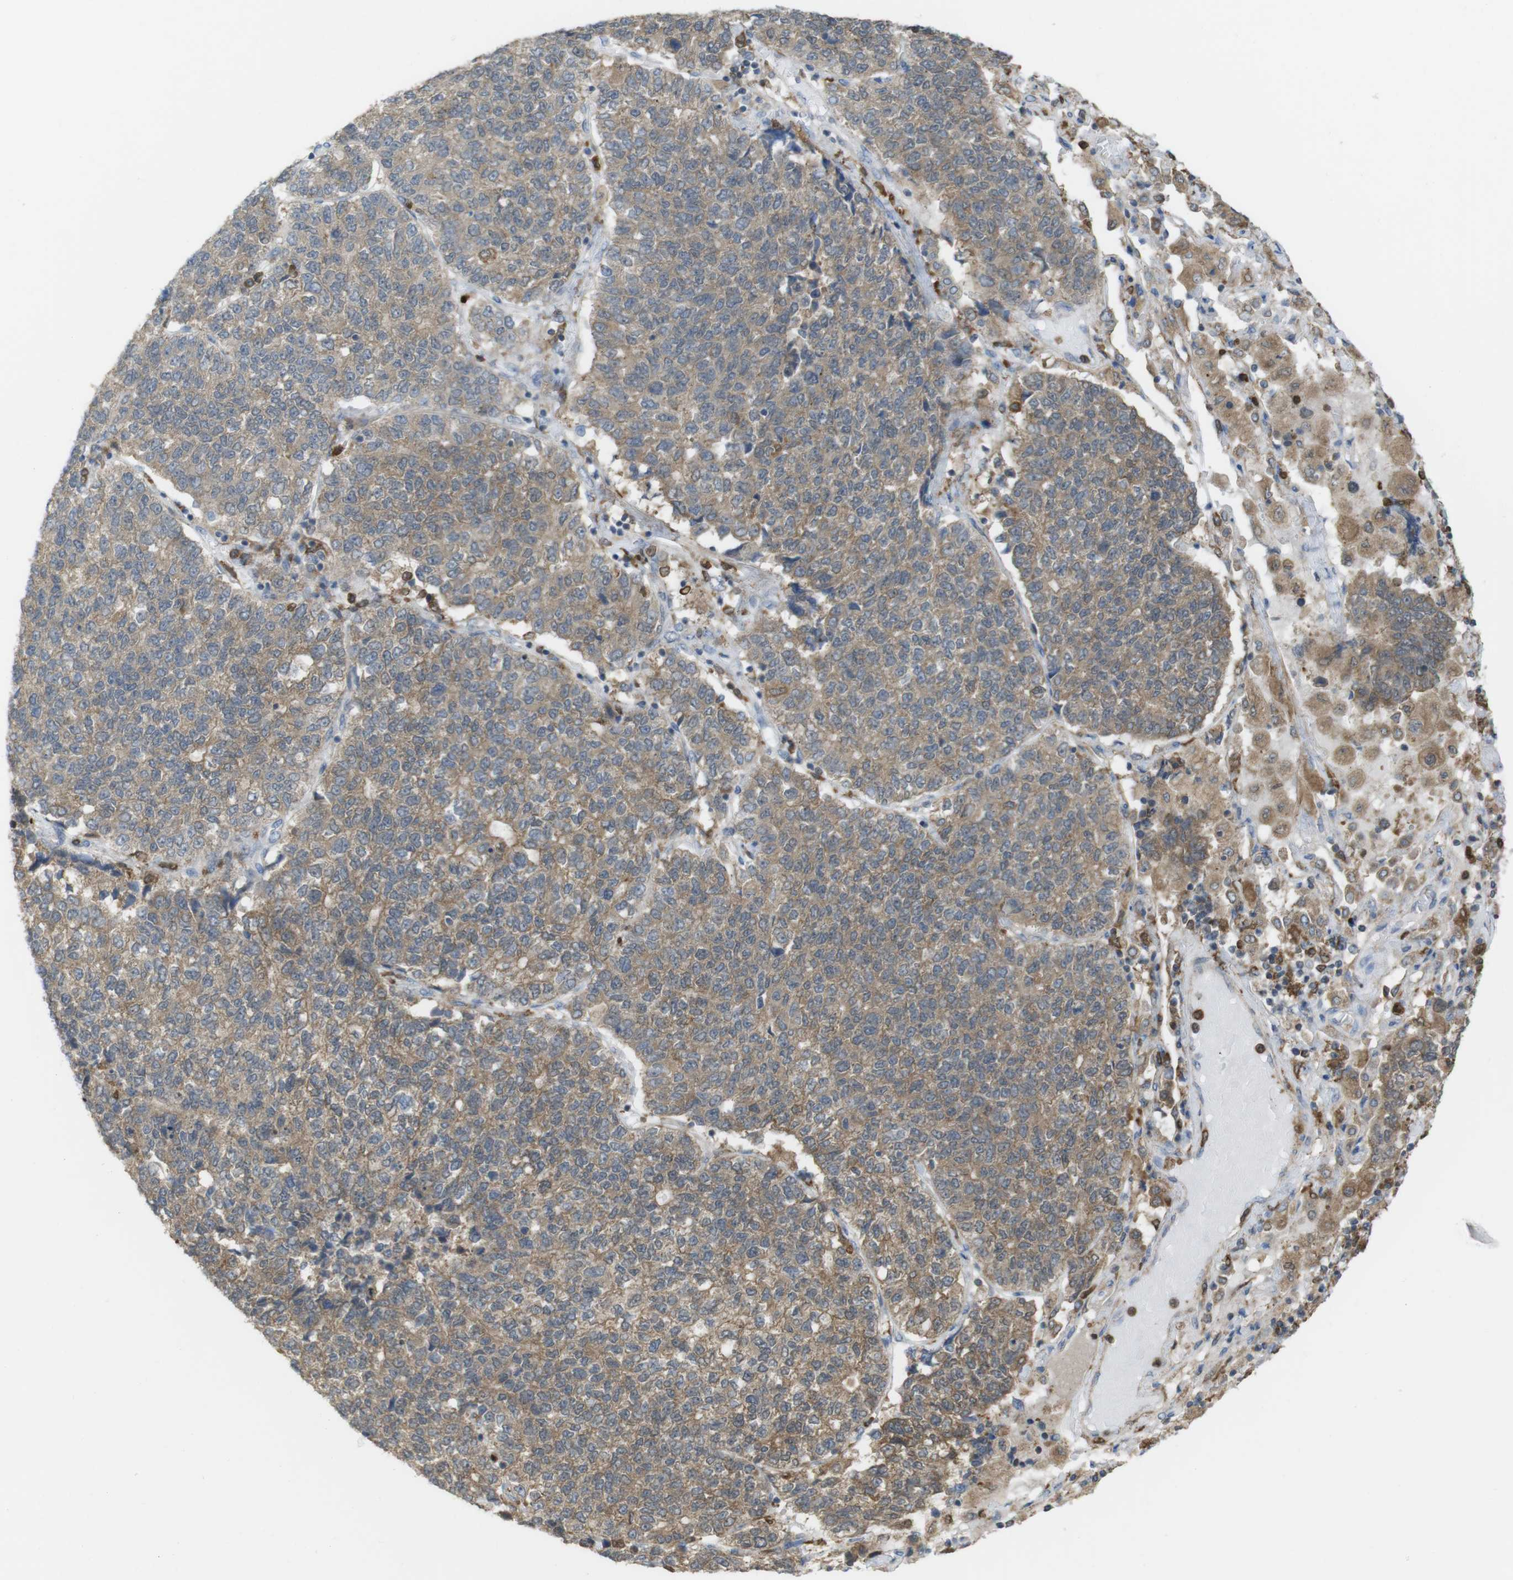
{"staining": {"intensity": "weak", "quantity": ">75%", "location": "cytoplasmic/membranous"}, "tissue": "lung cancer", "cell_type": "Tumor cells", "image_type": "cancer", "snomed": [{"axis": "morphology", "description": "Adenocarcinoma, NOS"}, {"axis": "topography", "description": "Lung"}], "caption": "IHC micrograph of human lung adenocarcinoma stained for a protein (brown), which reveals low levels of weak cytoplasmic/membranous expression in approximately >75% of tumor cells.", "gene": "PRKCD", "patient": {"sex": "male", "age": 49}}